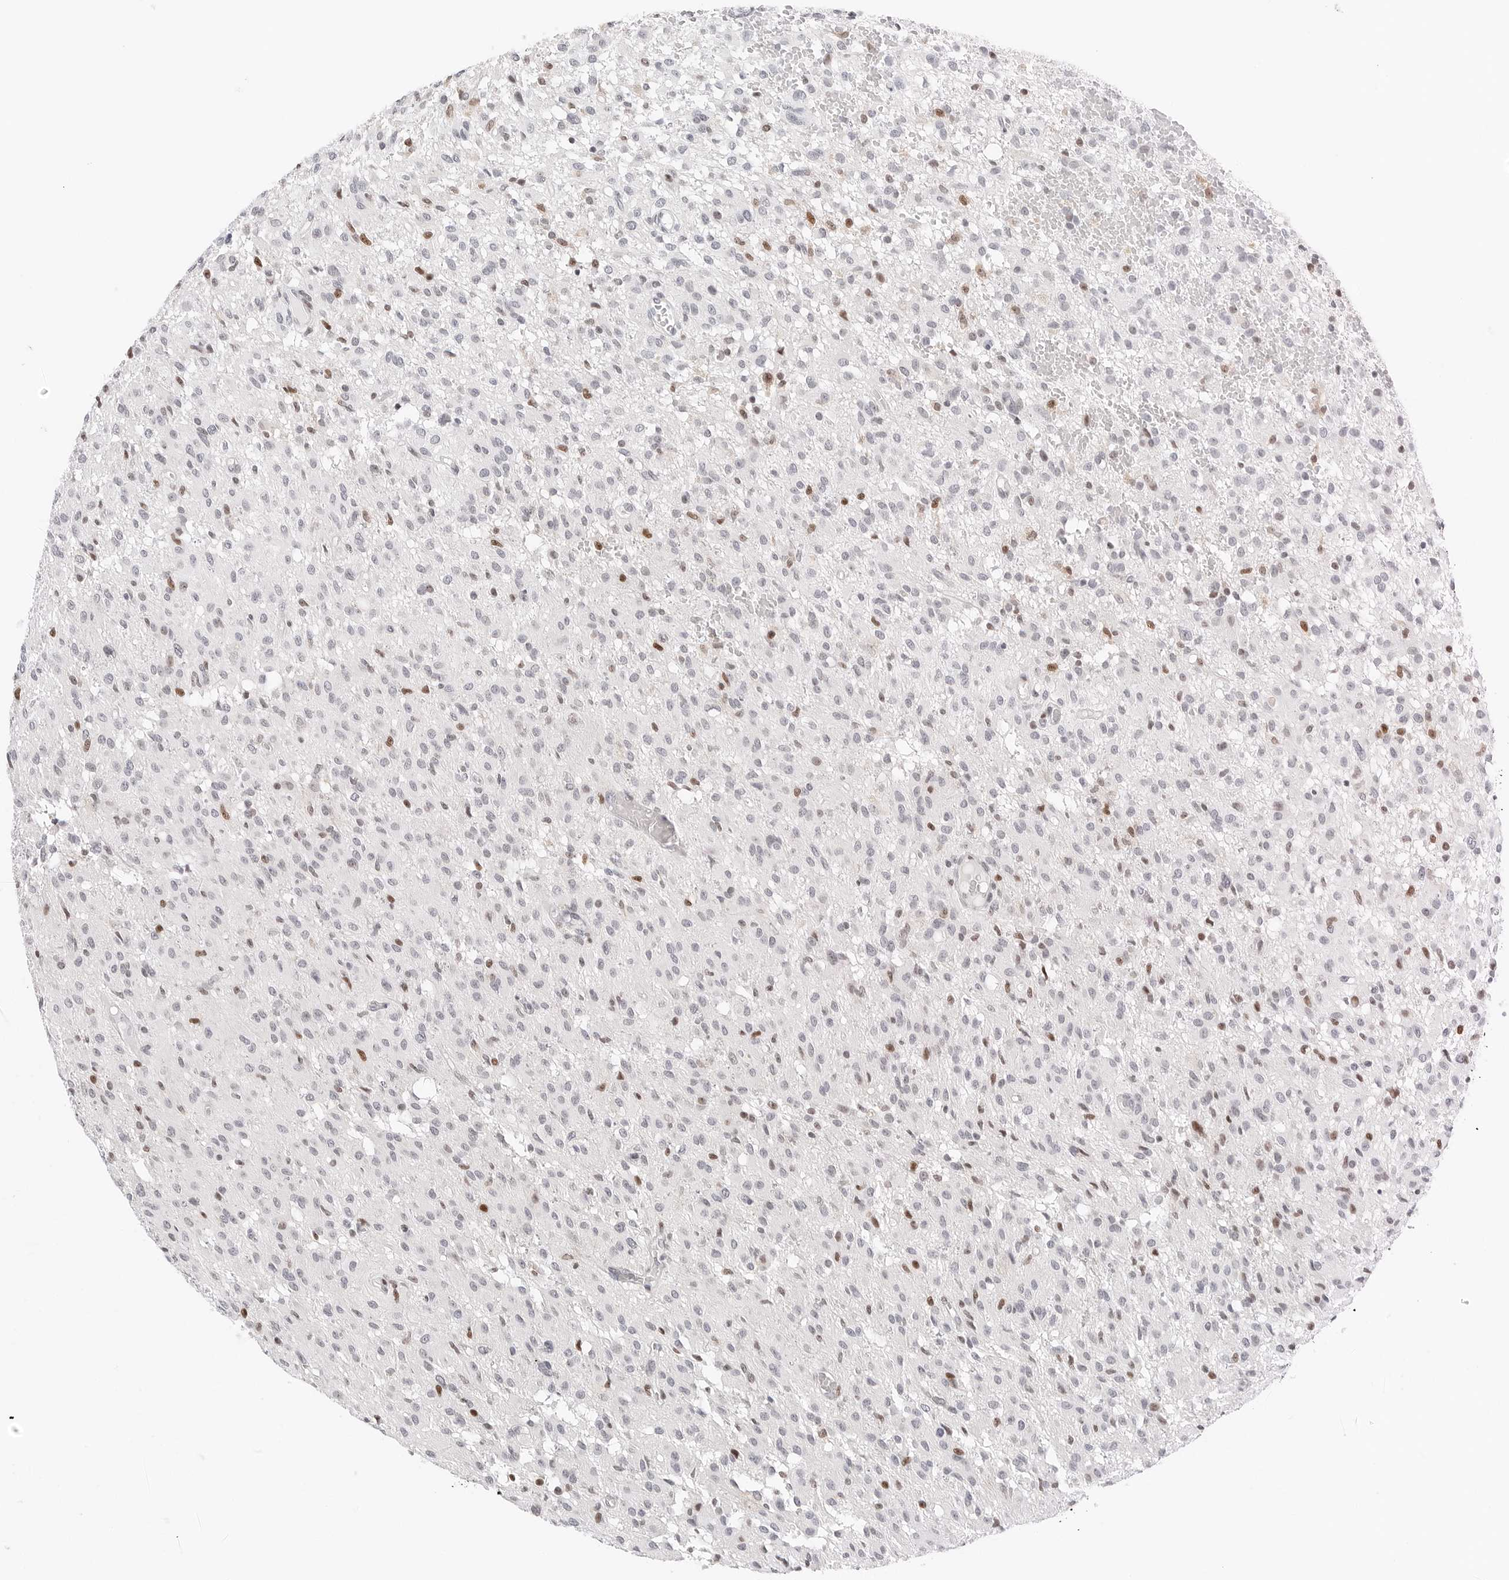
{"staining": {"intensity": "moderate", "quantity": "<25%", "location": "nuclear"}, "tissue": "glioma", "cell_type": "Tumor cells", "image_type": "cancer", "snomed": [{"axis": "morphology", "description": "Glioma, malignant, High grade"}, {"axis": "topography", "description": "Brain"}], "caption": "Protein expression analysis of malignant glioma (high-grade) displays moderate nuclear staining in approximately <25% of tumor cells.", "gene": "NTMT2", "patient": {"sex": "female", "age": 59}}